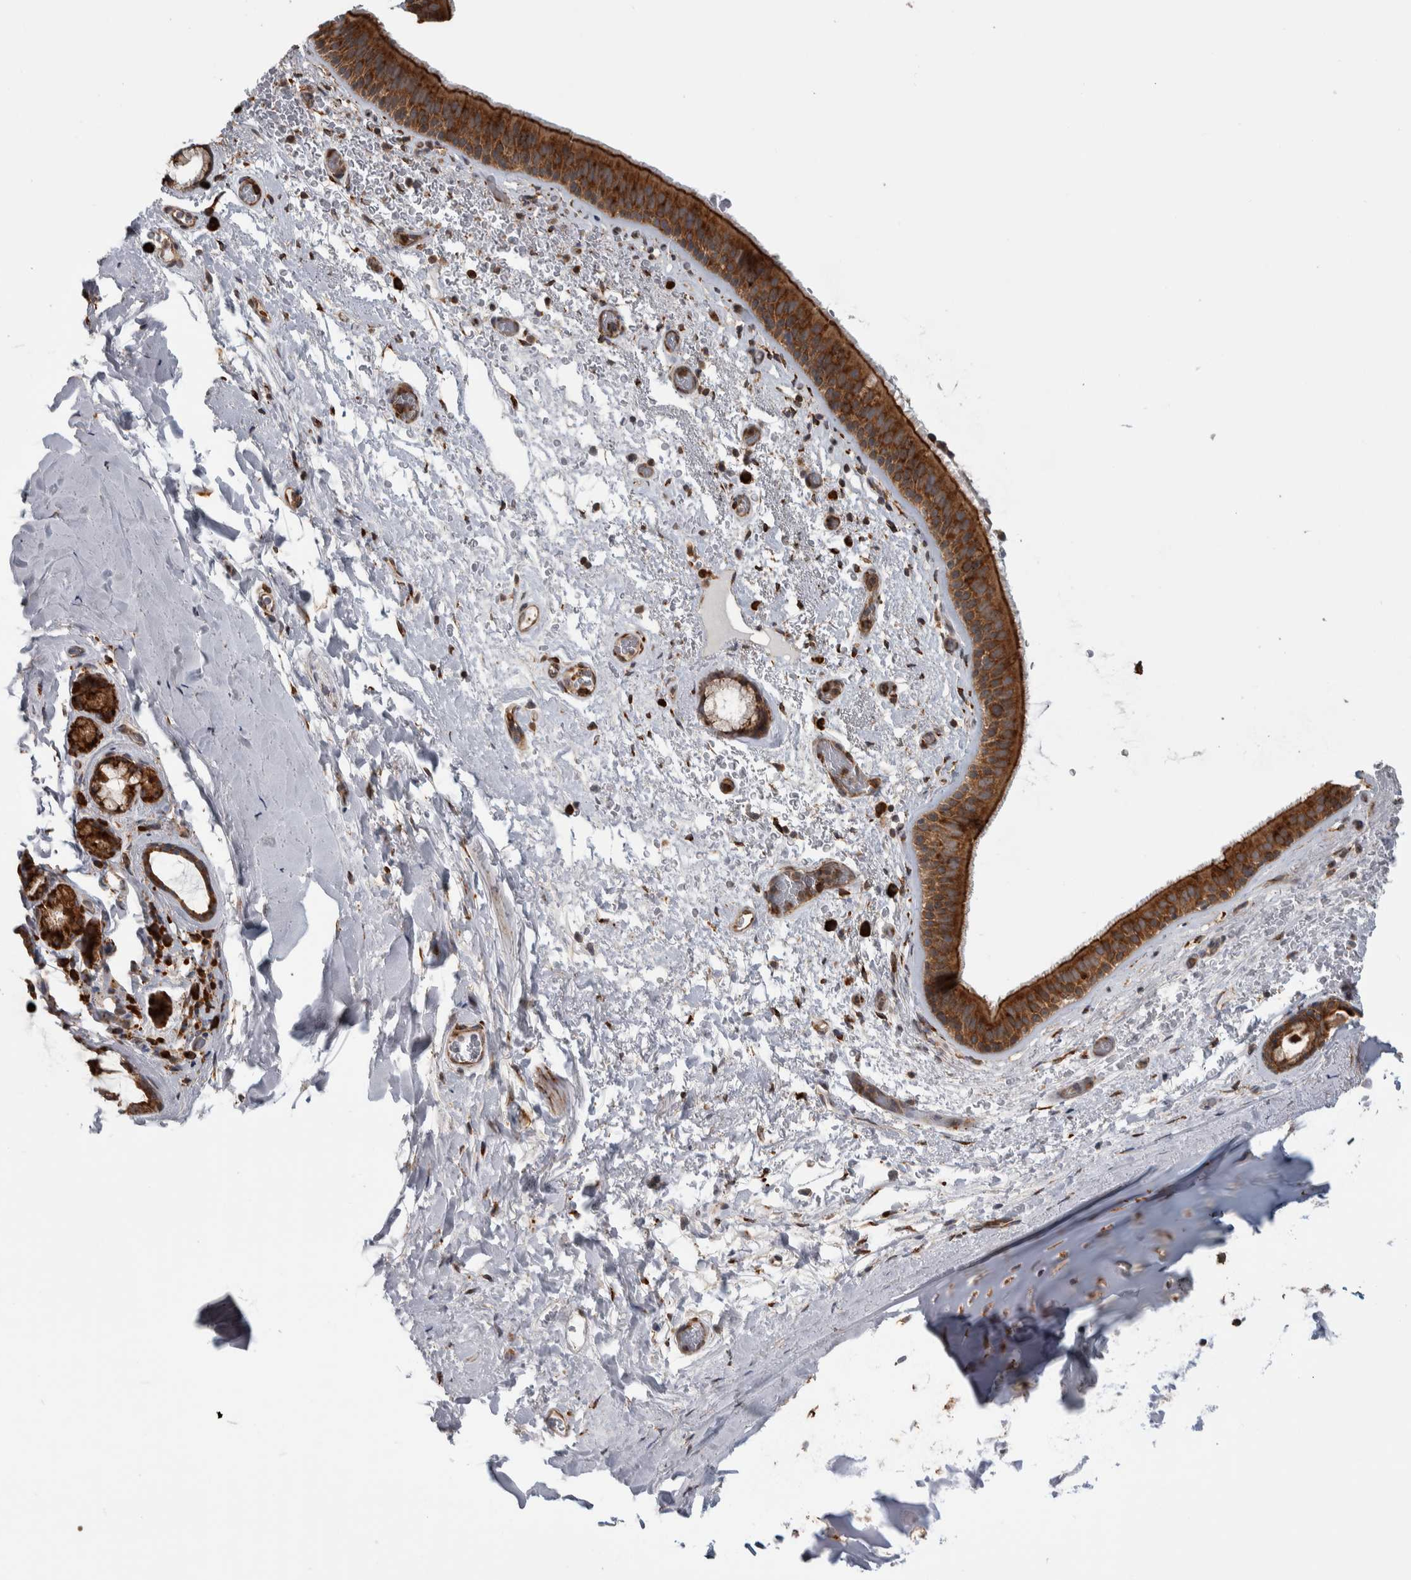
{"staining": {"intensity": "strong", "quantity": ">75%", "location": "cytoplasmic/membranous"}, "tissue": "bronchus", "cell_type": "Respiratory epithelial cells", "image_type": "normal", "snomed": [{"axis": "morphology", "description": "Normal tissue, NOS"}, {"axis": "topography", "description": "Cartilage tissue"}], "caption": "Approximately >75% of respiratory epithelial cells in benign bronchus reveal strong cytoplasmic/membranous protein positivity as visualized by brown immunohistochemical staining.", "gene": "EIF3H", "patient": {"sex": "female", "age": 63}}